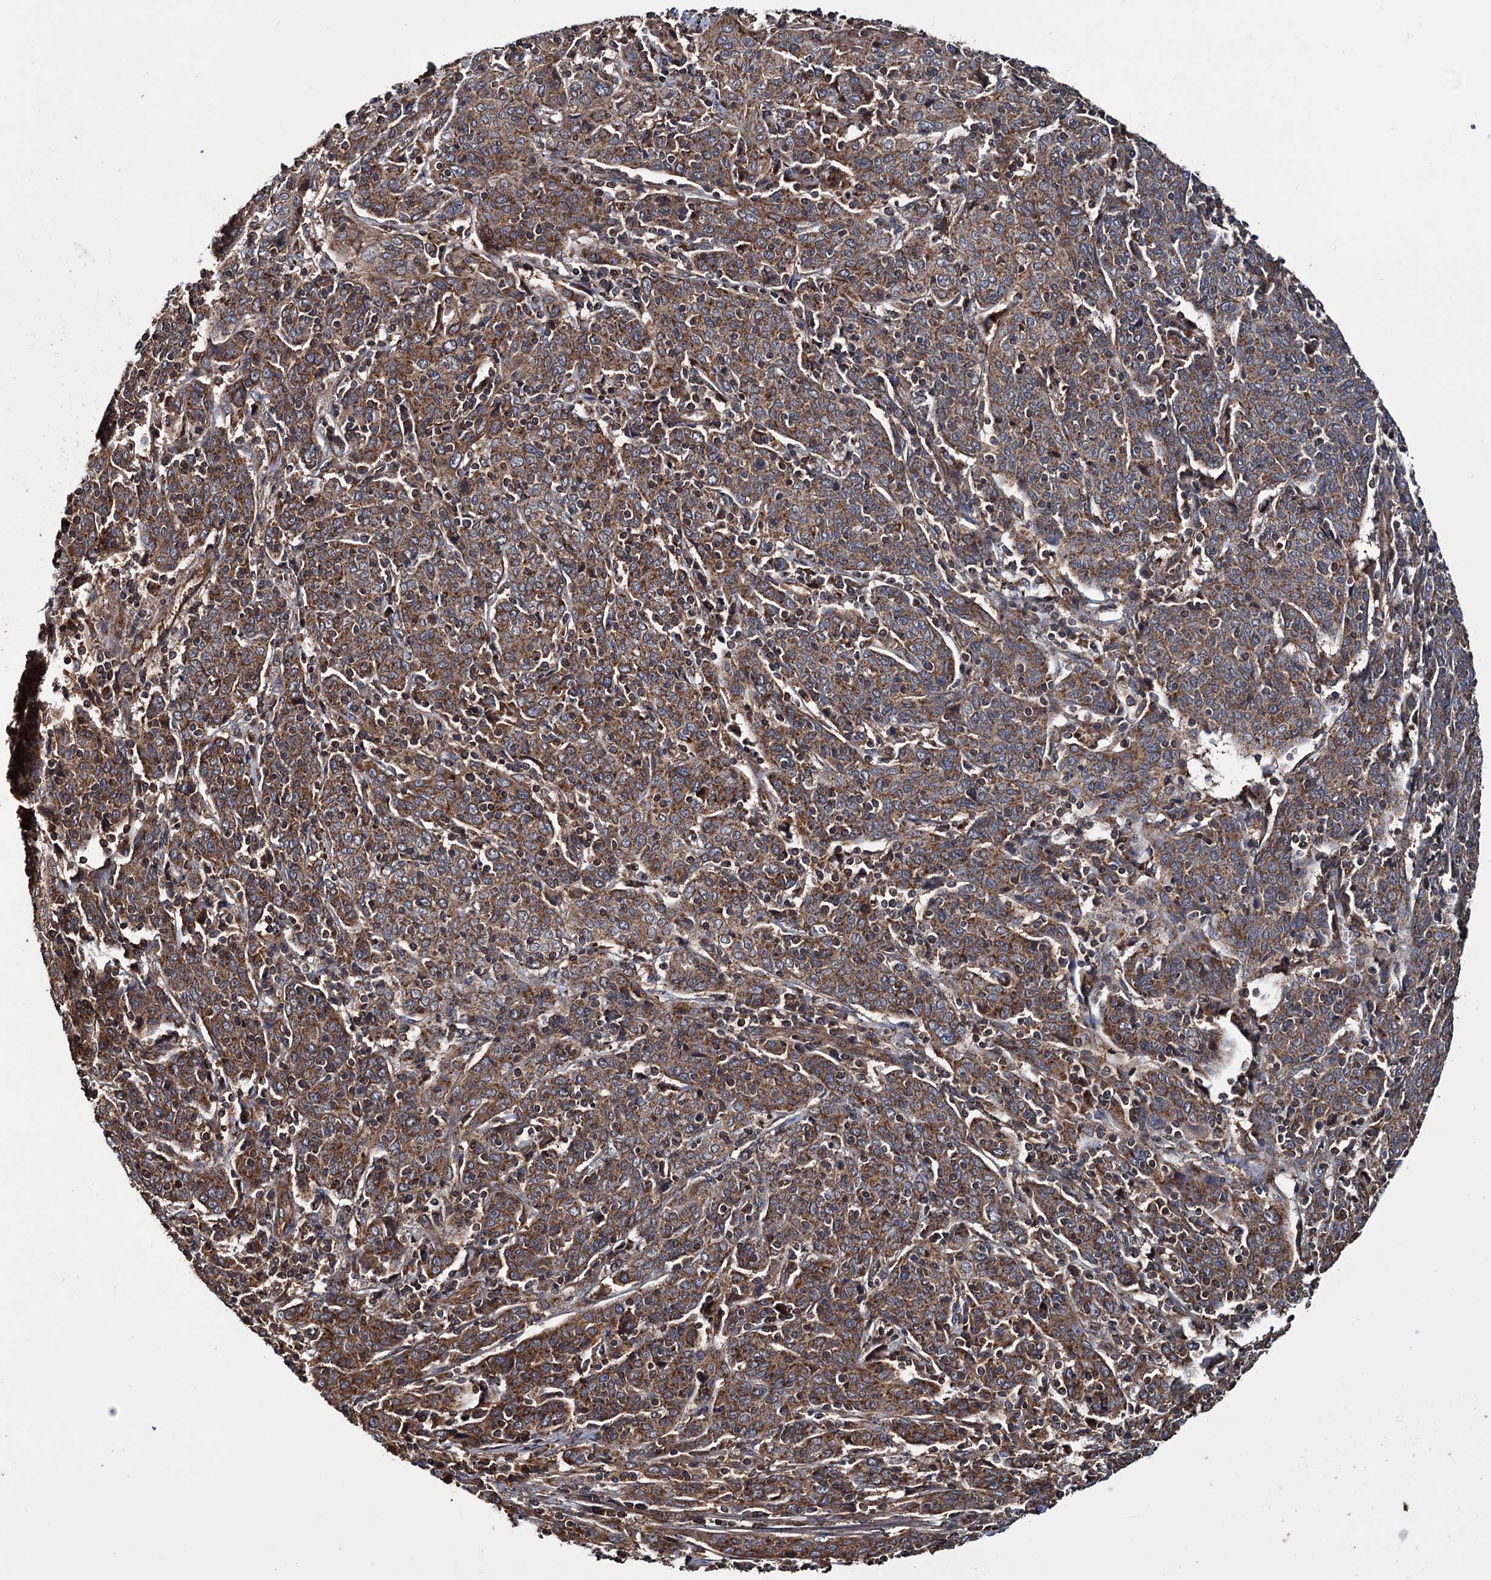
{"staining": {"intensity": "moderate", "quantity": ">75%", "location": "cytoplasmic/membranous"}, "tissue": "cervical cancer", "cell_type": "Tumor cells", "image_type": "cancer", "snomed": [{"axis": "morphology", "description": "Squamous cell carcinoma, NOS"}, {"axis": "topography", "description": "Cervix"}], "caption": "About >75% of tumor cells in cervical cancer (squamous cell carcinoma) exhibit moderate cytoplasmic/membranous protein staining as visualized by brown immunohistochemical staining.", "gene": "MRPL42", "patient": {"sex": "female", "age": 67}}